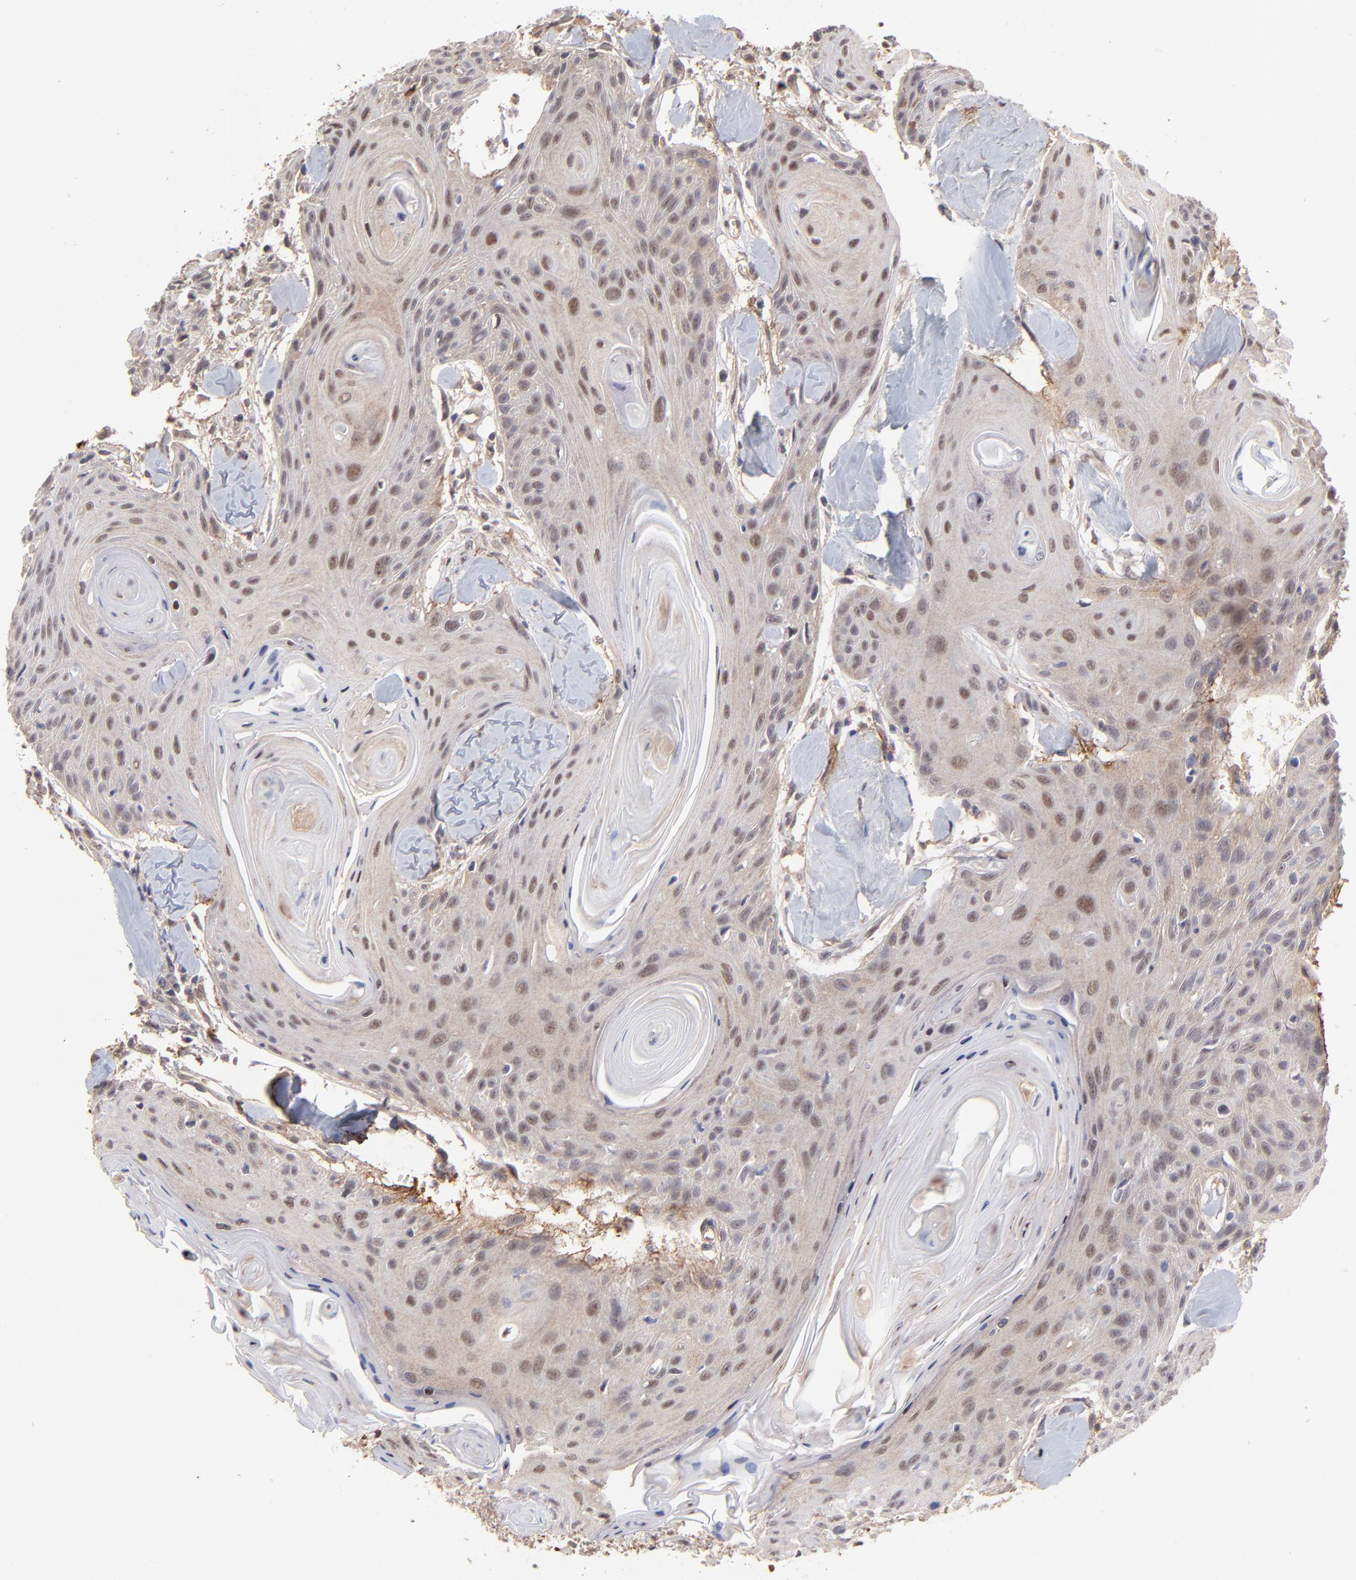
{"staining": {"intensity": "moderate", "quantity": "25%-75%", "location": "nuclear"}, "tissue": "head and neck cancer", "cell_type": "Tumor cells", "image_type": "cancer", "snomed": [{"axis": "morphology", "description": "Squamous cell carcinoma, NOS"}, {"axis": "morphology", "description": "Squamous cell carcinoma, metastatic, NOS"}, {"axis": "topography", "description": "Lymph node"}, {"axis": "topography", "description": "Salivary gland"}, {"axis": "topography", "description": "Head-Neck"}], "caption": "The image shows staining of head and neck cancer (metastatic squamous cell carcinoma), revealing moderate nuclear protein positivity (brown color) within tumor cells. Using DAB (brown) and hematoxylin (blue) stains, captured at high magnification using brightfield microscopy.", "gene": "PSMD14", "patient": {"sex": "female", "age": 74}}